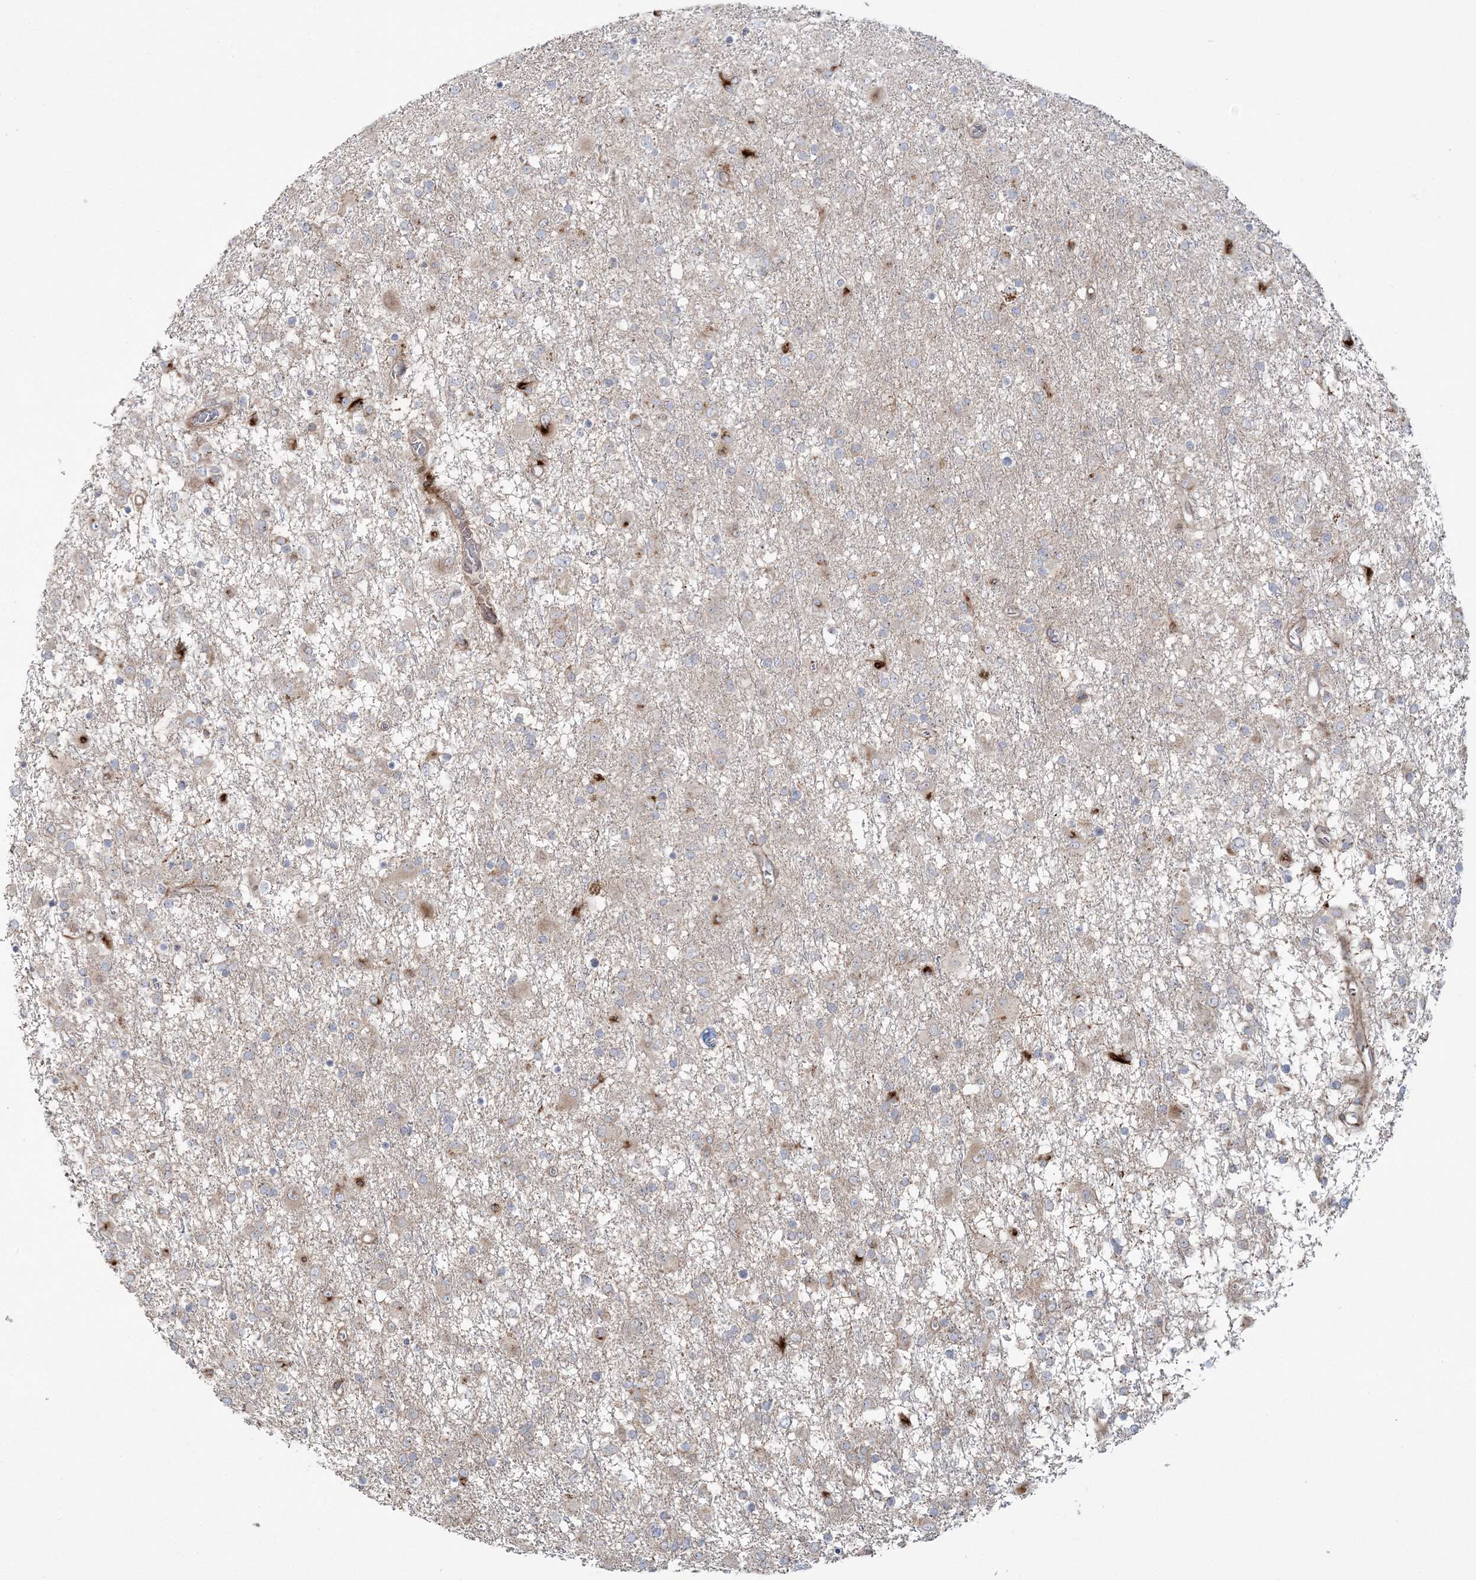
{"staining": {"intensity": "weak", "quantity": "25%-75%", "location": "cytoplasmic/membranous"}, "tissue": "glioma", "cell_type": "Tumor cells", "image_type": "cancer", "snomed": [{"axis": "morphology", "description": "Glioma, malignant, Low grade"}, {"axis": "topography", "description": "Brain"}], "caption": "Low-grade glioma (malignant) stained for a protein displays weak cytoplasmic/membranous positivity in tumor cells.", "gene": "NUDT9", "patient": {"sex": "male", "age": 65}}